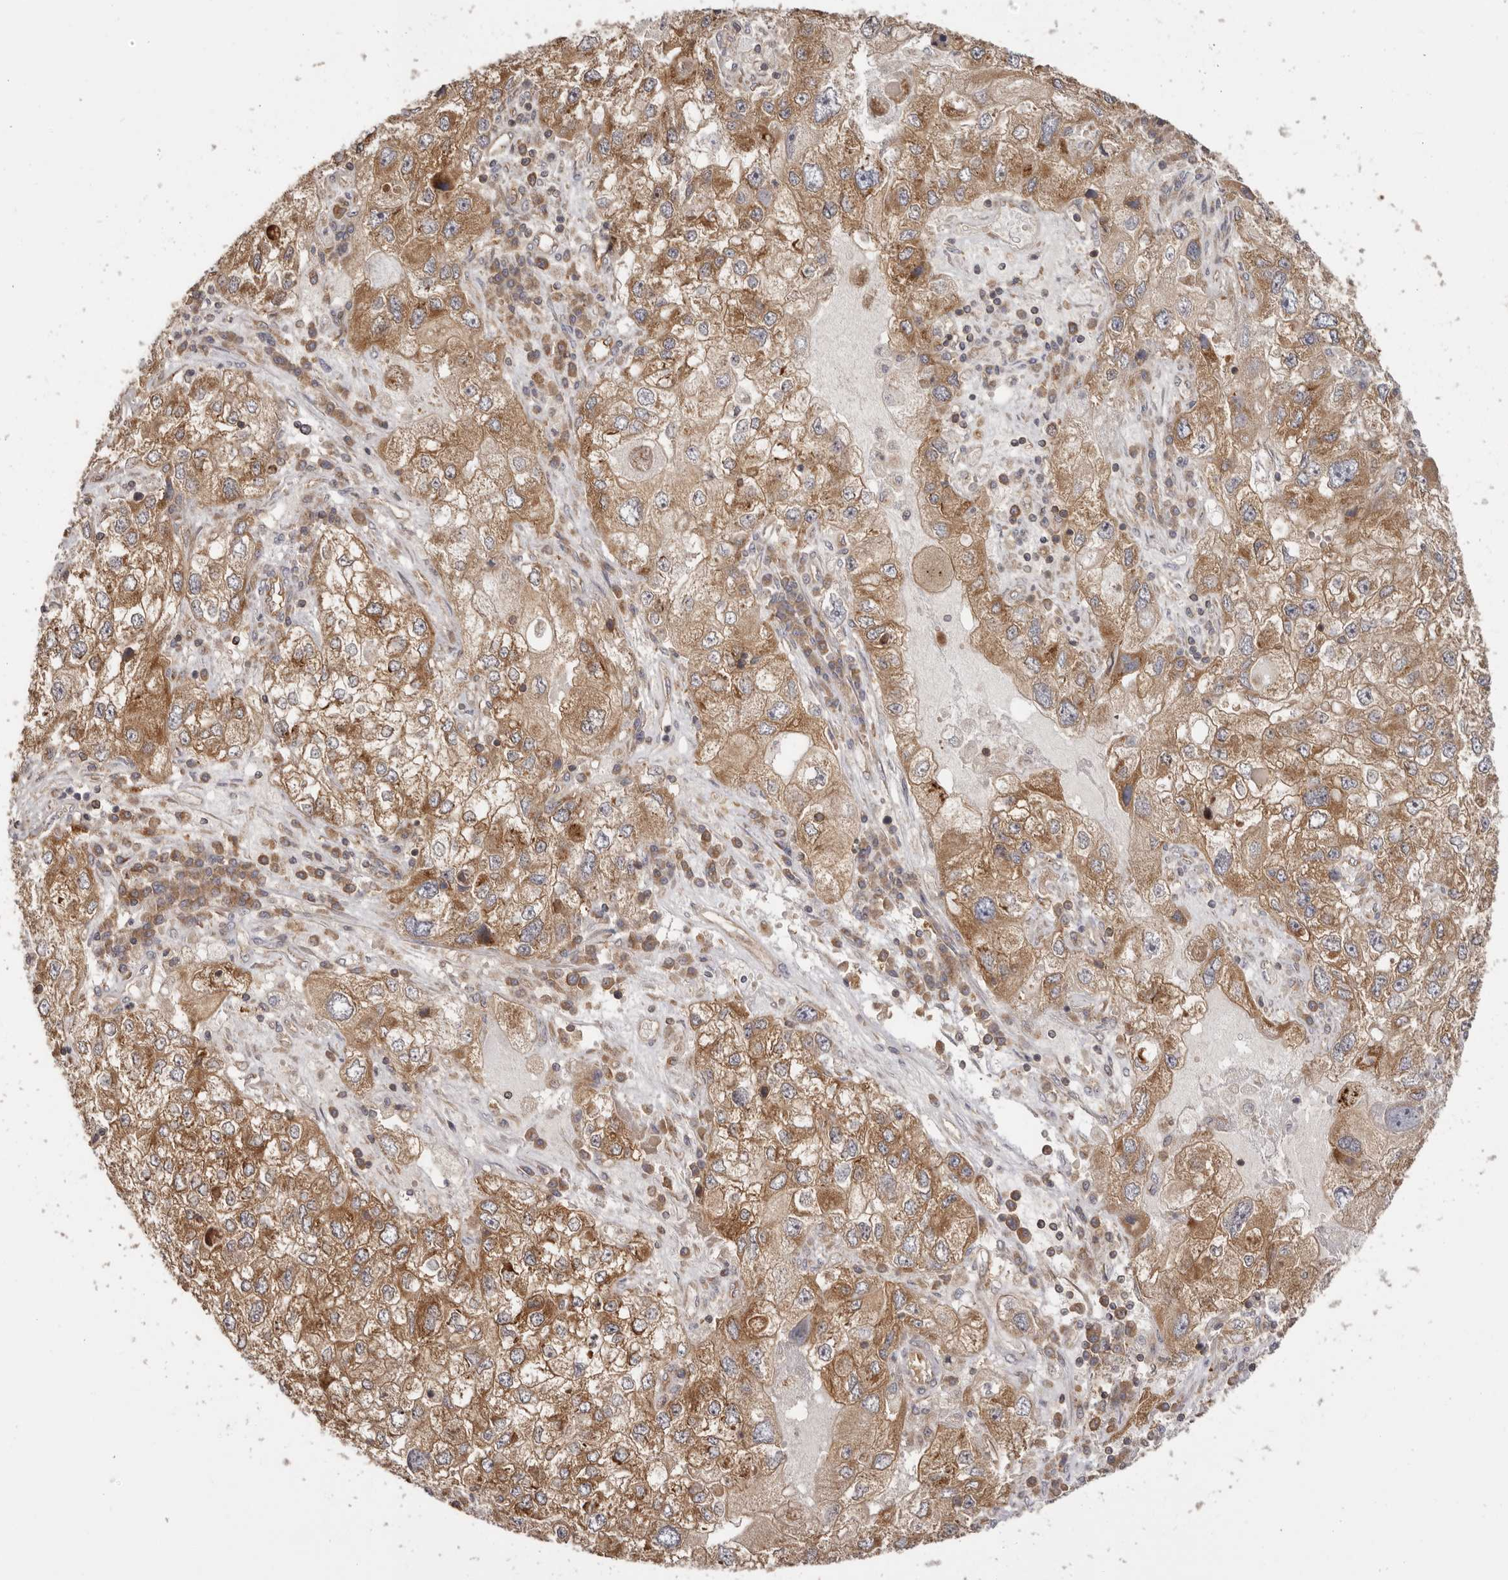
{"staining": {"intensity": "moderate", "quantity": ">75%", "location": "cytoplasmic/membranous"}, "tissue": "endometrial cancer", "cell_type": "Tumor cells", "image_type": "cancer", "snomed": [{"axis": "morphology", "description": "Adenocarcinoma, NOS"}, {"axis": "topography", "description": "Endometrium"}], "caption": "Endometrial cancer tissue shows moderate cytoplasmic/membranous staining in about >75% of tumor cells, visualized by immunohistochemistry. The staining was performed using DAB (3,3'-diaminobenzidine), with brown indicating positive protein expression. Nuclei are stained blue with hematoxylin.", "gene": "EEF1E1", "patient": {"sex": "female", "age": 49}}